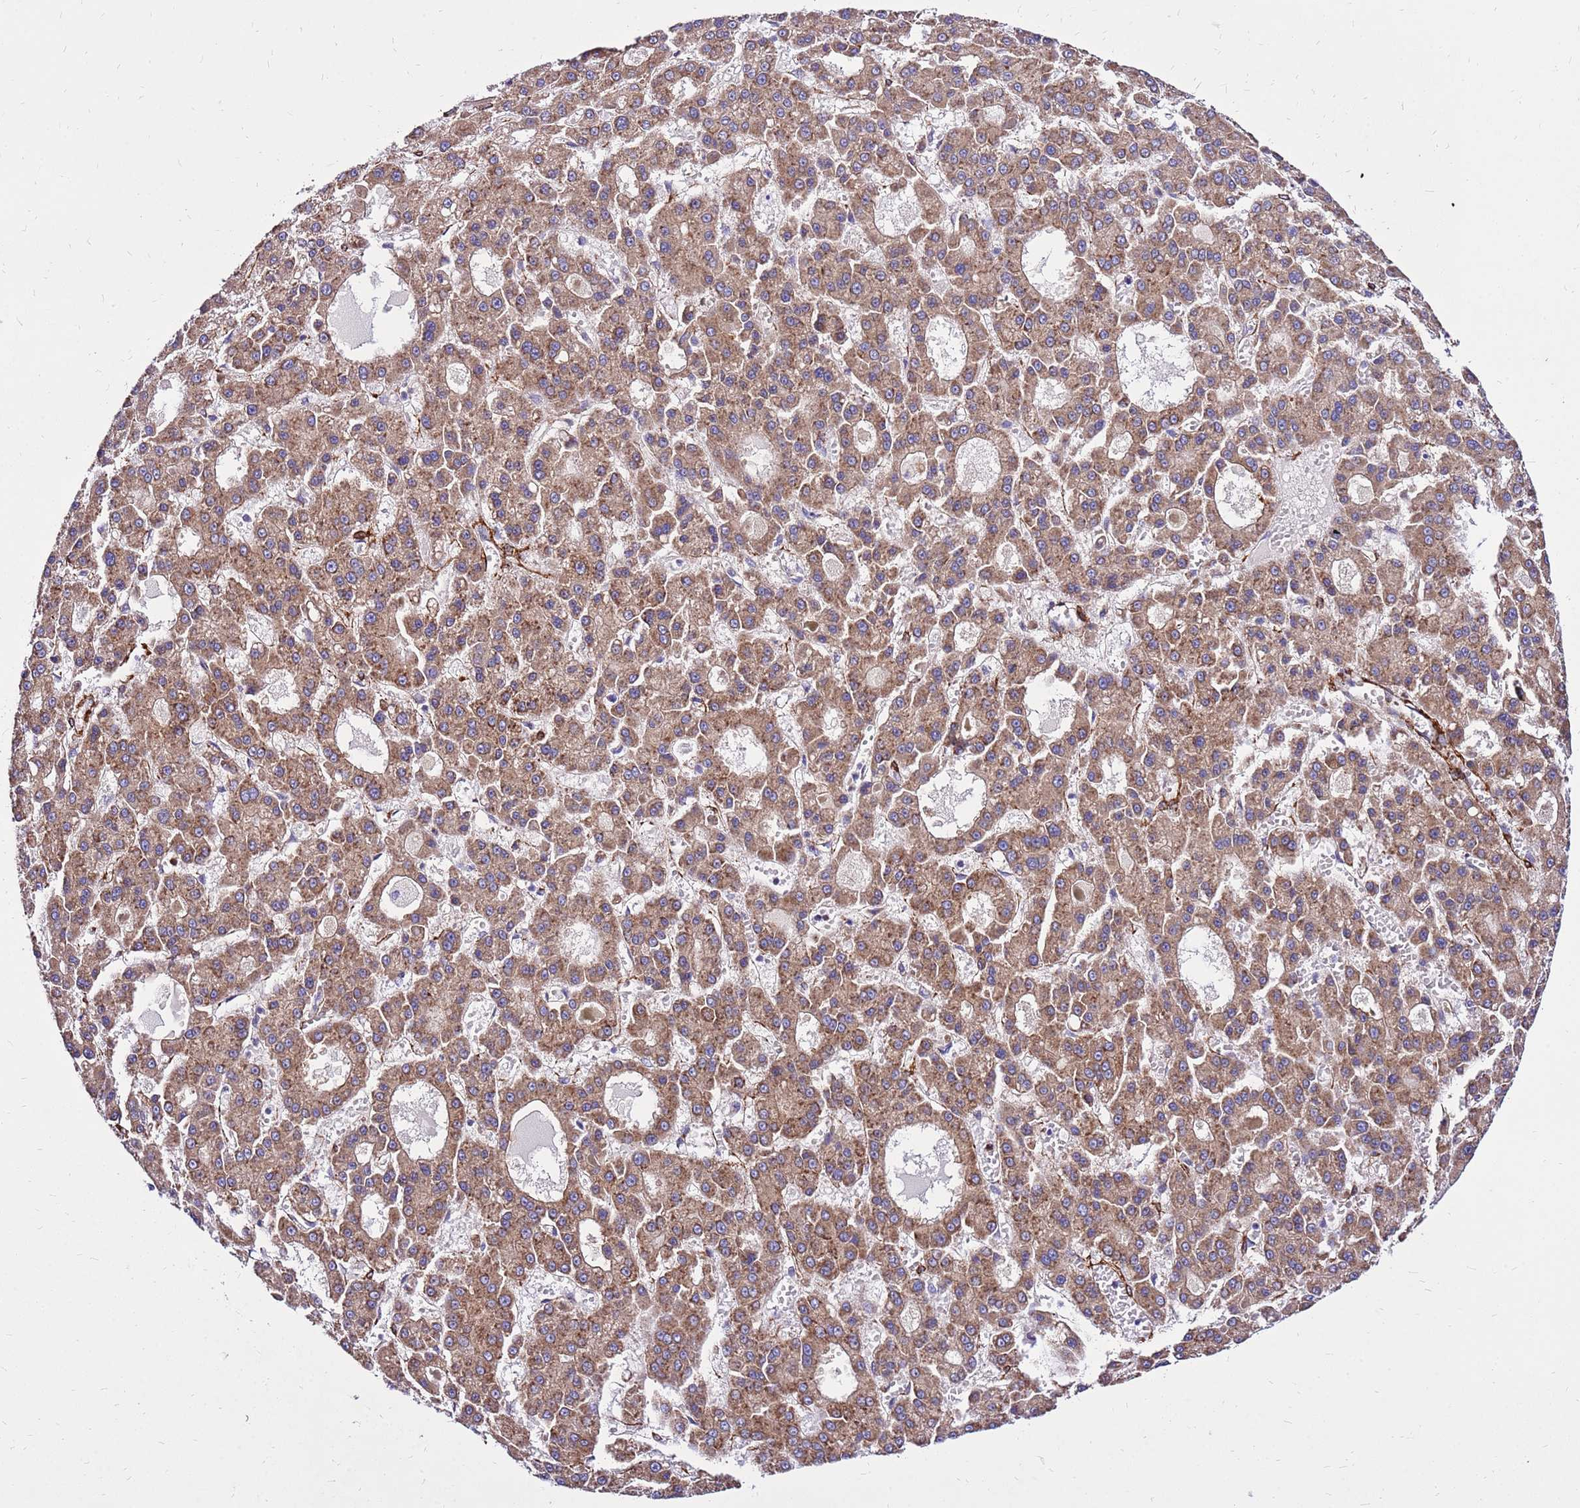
{"staining": {"intensity": "moderate", "quantity": ">75%", "location": "cytoplasmic/membranous"}, "tissue": "liver cancer", "cell_type": "Tumor cells", "image_type": "cancer", "snomed": [{"axis": "morphology", "description": "Carcinoma, Hepatocellular, NOS"}, {"axis": "topography", "description": "Liver"}], "caption": "Immunohistochemistry (IHC) staining of liver hepatocellular carcinoma, which displays medium levels of moderate cytoplasmic/membranous expression in about >75% of tumor cells indicating moderate cytoplasmic/membranous protein staining. The staining was performed using DAB (brown) for protein detection and nuclei were counterstained in hematoxylin (blue).", "gene": "EI24", "patient": {"sex": "male", "age": 70}}